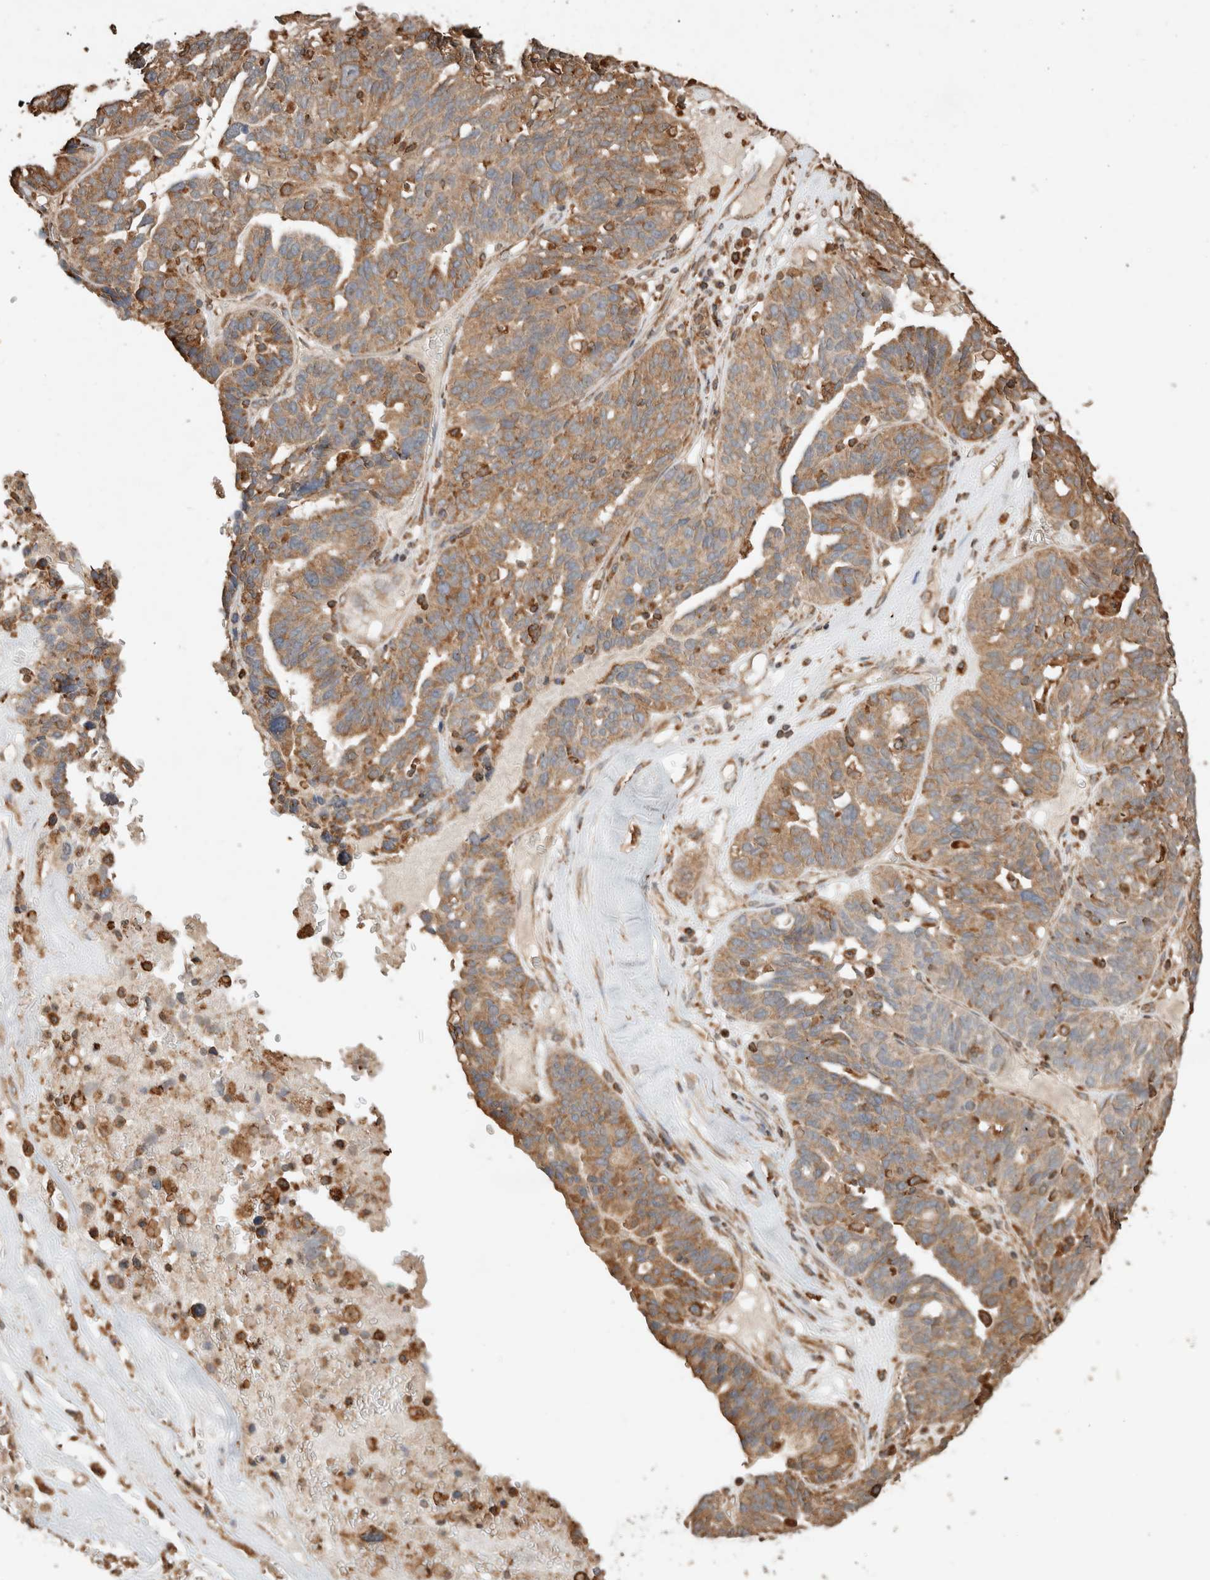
{"staining": {"intensity": "weak", "quantity": ">75%", "location": "cytoplasmic/membranous"}, "tissue": "ovarian cancer", "cell_type": "Tumor cells", "image_type": "cancer", "snomed": [{"axis": "morphology", "description": "Cystadenocarcinoma, serous, NOS"}, {"axis": "topography", "description": "Ovary"}], "caption": "Tumor cells display weak cytoplasmic/membranous positivity in approximately >75% of cells in ovarian cancer (serous cystadenocarcinoma).", "gene": "ERAP1", "patient": {"sex": "female", "age": 59}}